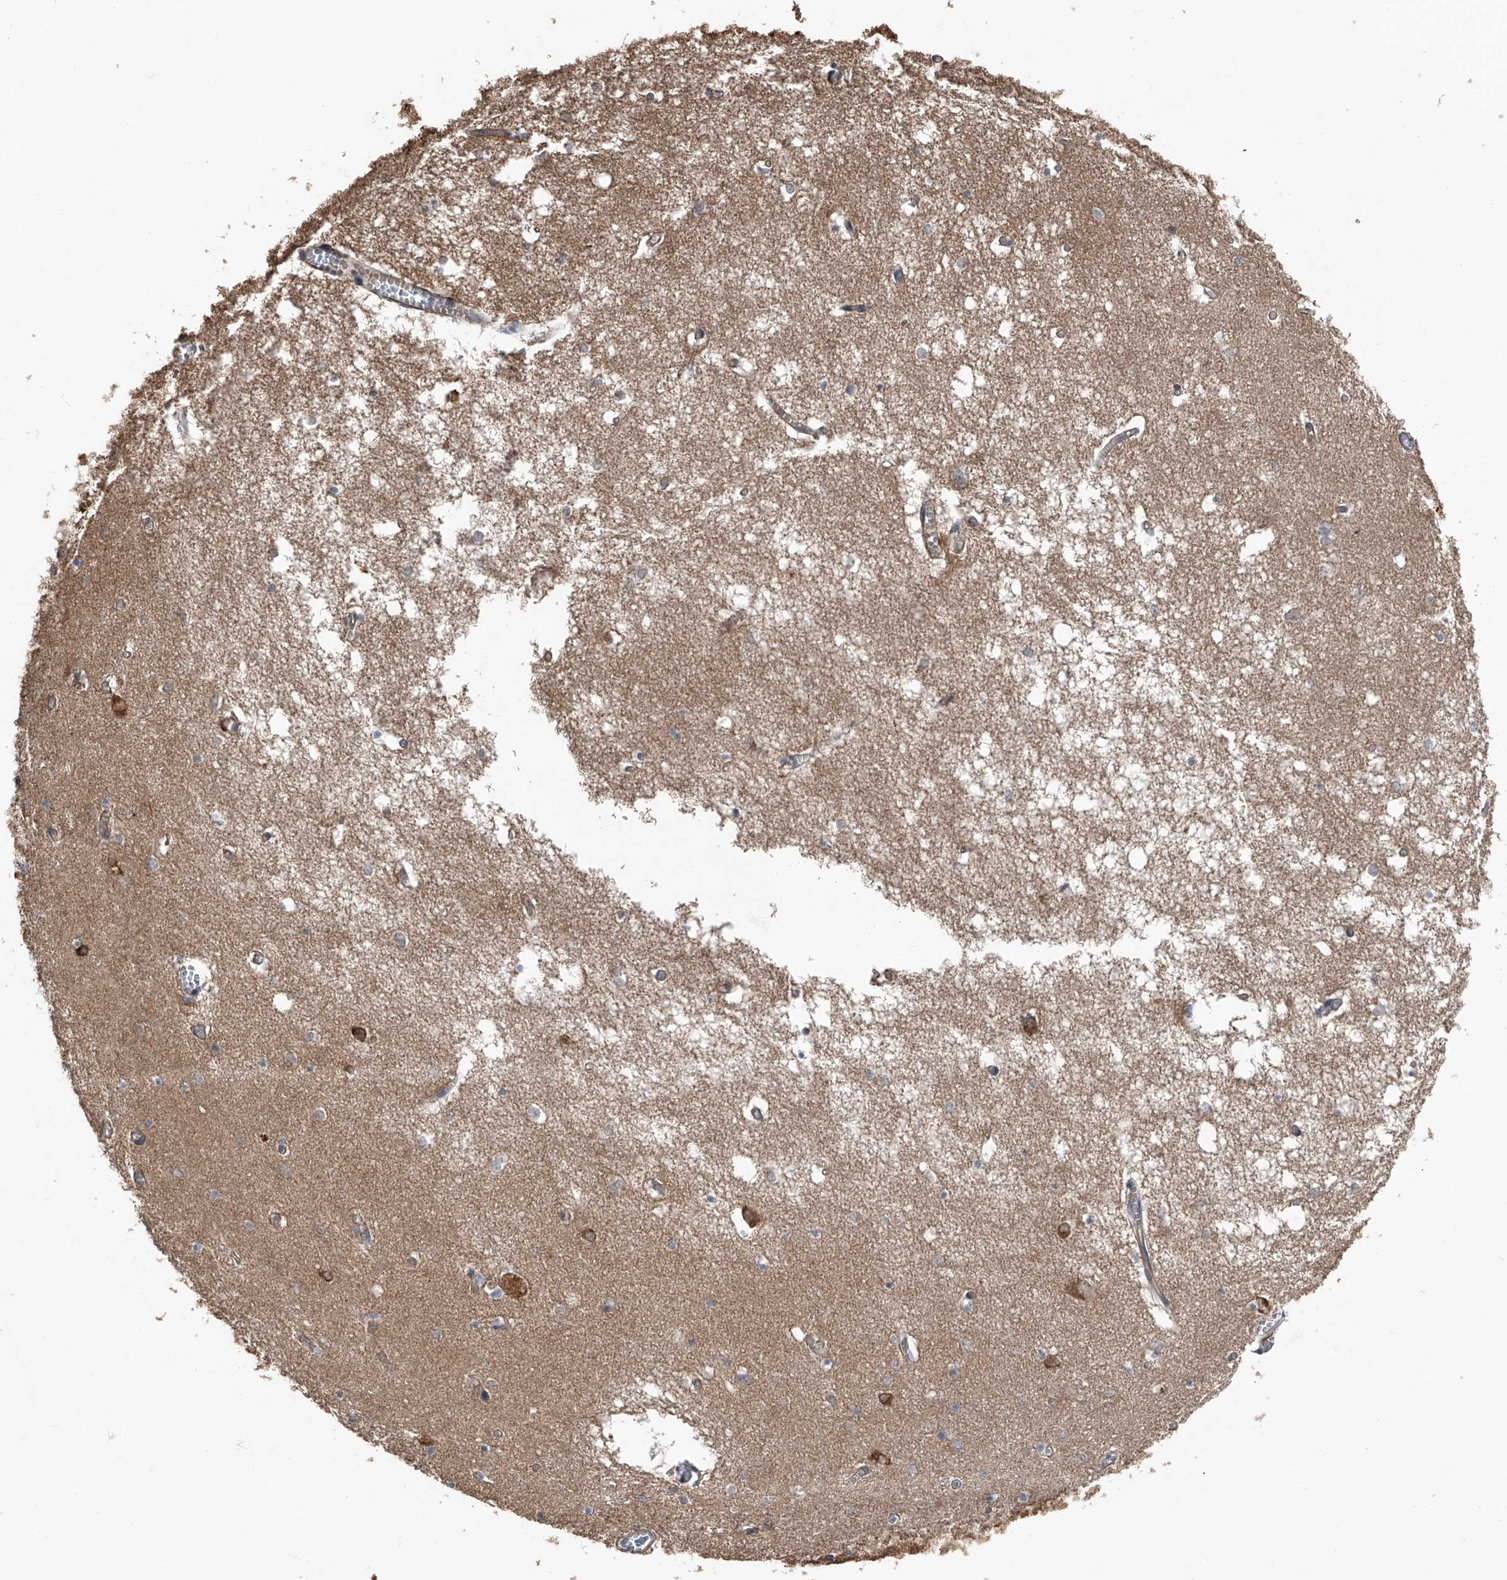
{"staining": {"intensity": "negative", "quantity": "none", "location": "none"}, "tissue": "hippocampus", "cell_type": "Glial cells", "image_type": "normal", "snomed": [{"axis": "morphology", "description": "Normal tissue, NOS"}, {"axis": "topography", "description": "Hippocampus"}], "caption": "A micrograph of hippocampus stained for a protein demonstrates no brown staining in glial cells. Brightfield microscopy of IHC stained with DAB (3,3'-diaminobenzidine) (brown) and hematoxylin (blue), captured at high magnification.", "gene": "KCNJ2", "patient": {"sex": "male", "age": 70}}